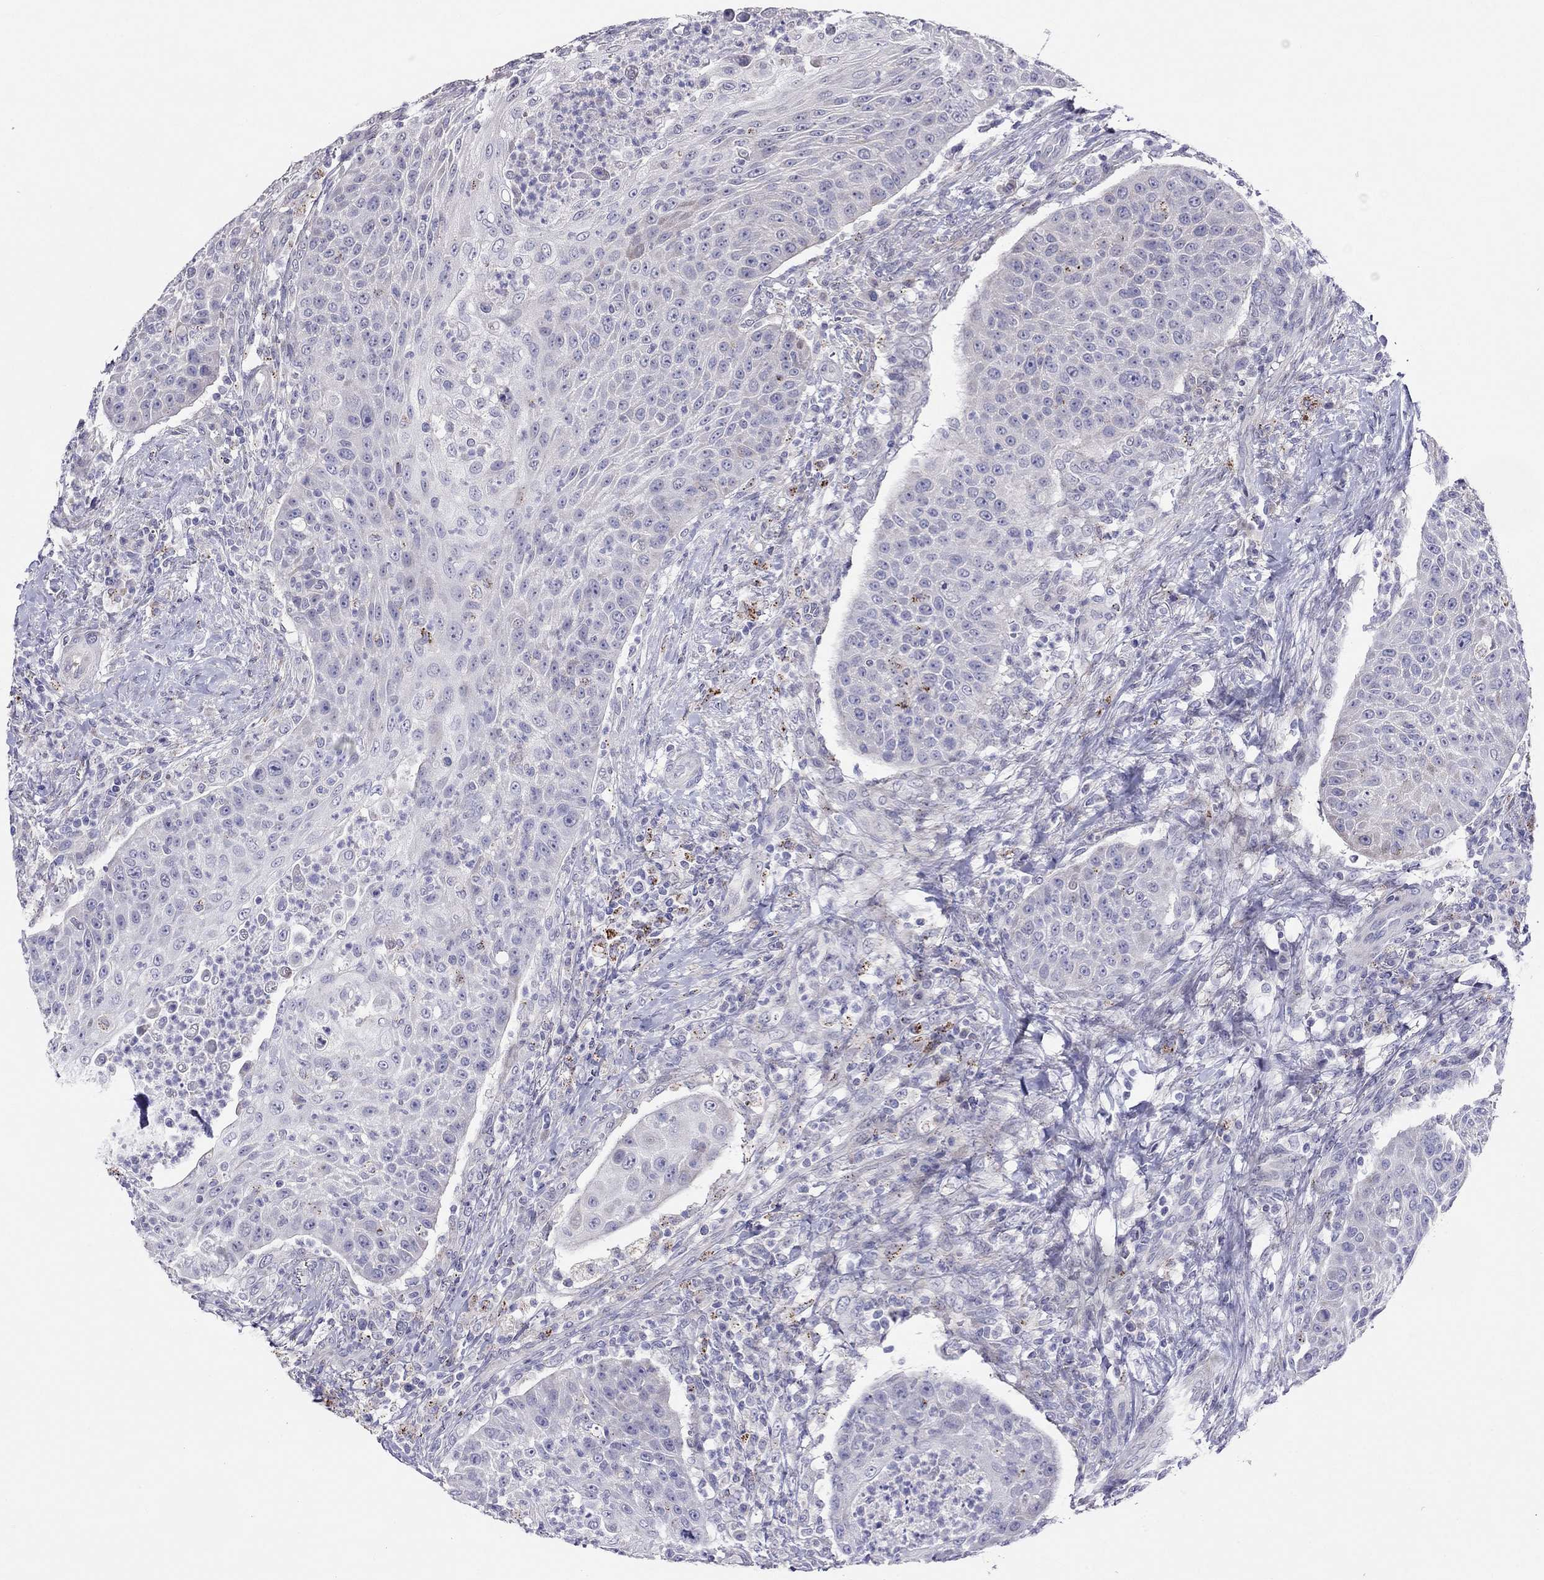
{"staining": {"intensity": "weak", "quantity": "<25%", "location": "cytoplasmic/membranous"}, "tissue": "head and neck cancer", "cell_type": "Tumor cells", "image_type": "cancer", "snomed": [{"axis": "morphology", "description": "Squamous cell carcinoma, NOS"}, {"axis": "topography", "description": "Head-Neck"}], "caption": "Histopathology image shows no significant protein positivity in tumor cells of head and neck cancer. (Brightfield microscopy of DAB IHC at high magnification).", "gene": "MAGEB4", "patient": {"sex": "male", "age": 69}}